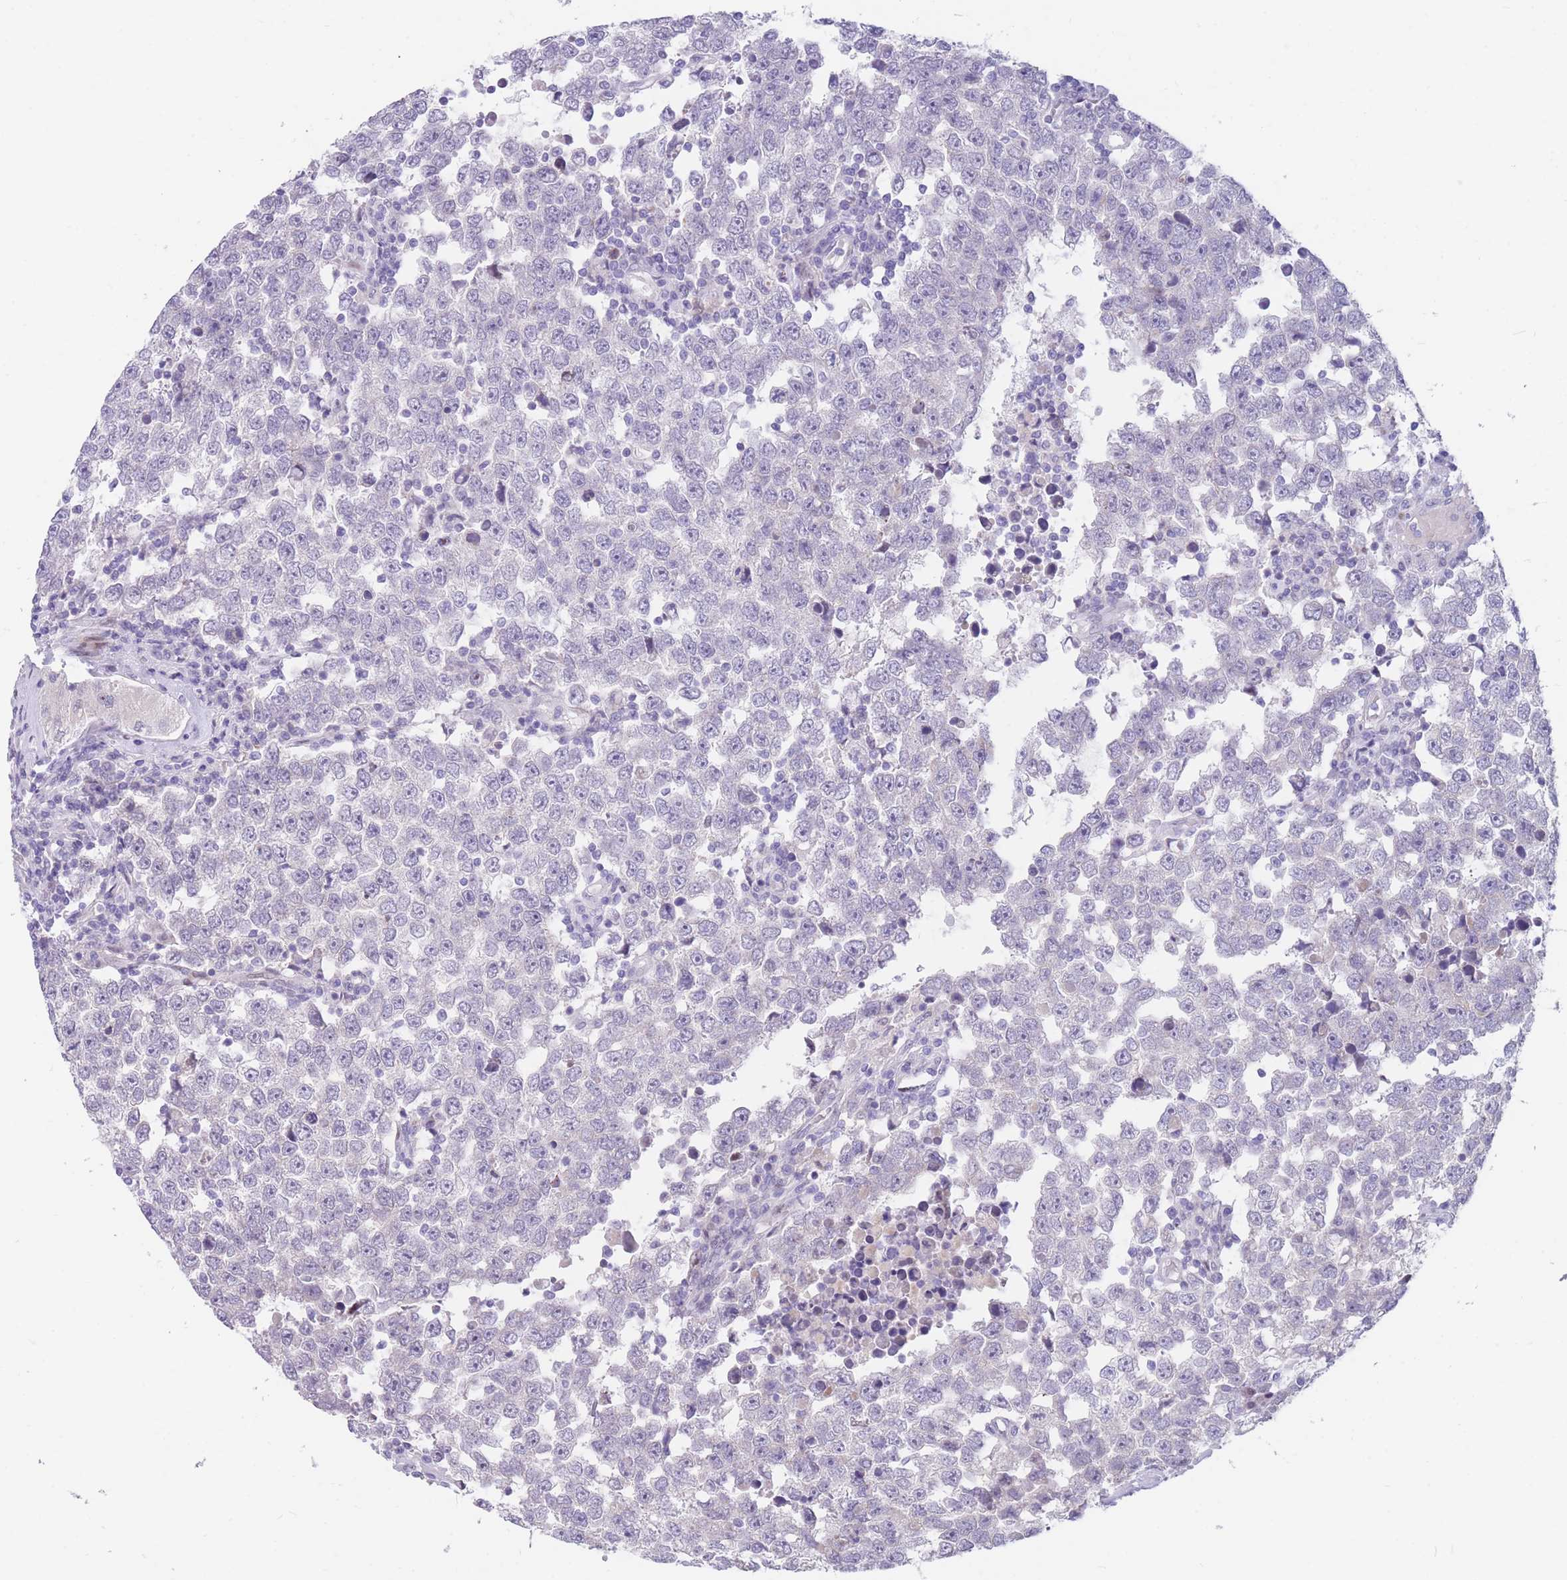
{"staining": {"intensity": "negative", "quantity": "none", "location": "none"}, "tissue": "testis cancer", "cell_type": "Tumor cells", "image_type": "cancer", "snomed": [{"axis": "morphology", "description": "Seminoma, NOS"}, {"axis": "morphology", "description": "Carcinoma, Embryonal, NOS"}, {"axis": "topography", "description": "Testis"}], "caption": "High magnification brightfield microscopy of testis cancer (embryonal carcinoma) stained with DAB (brown) and counterstained with hematoxylin (blue): tumor cells show no significant expression.", "gene": "SHCBP1", "patient": {"sex": "male", "age": 28}}